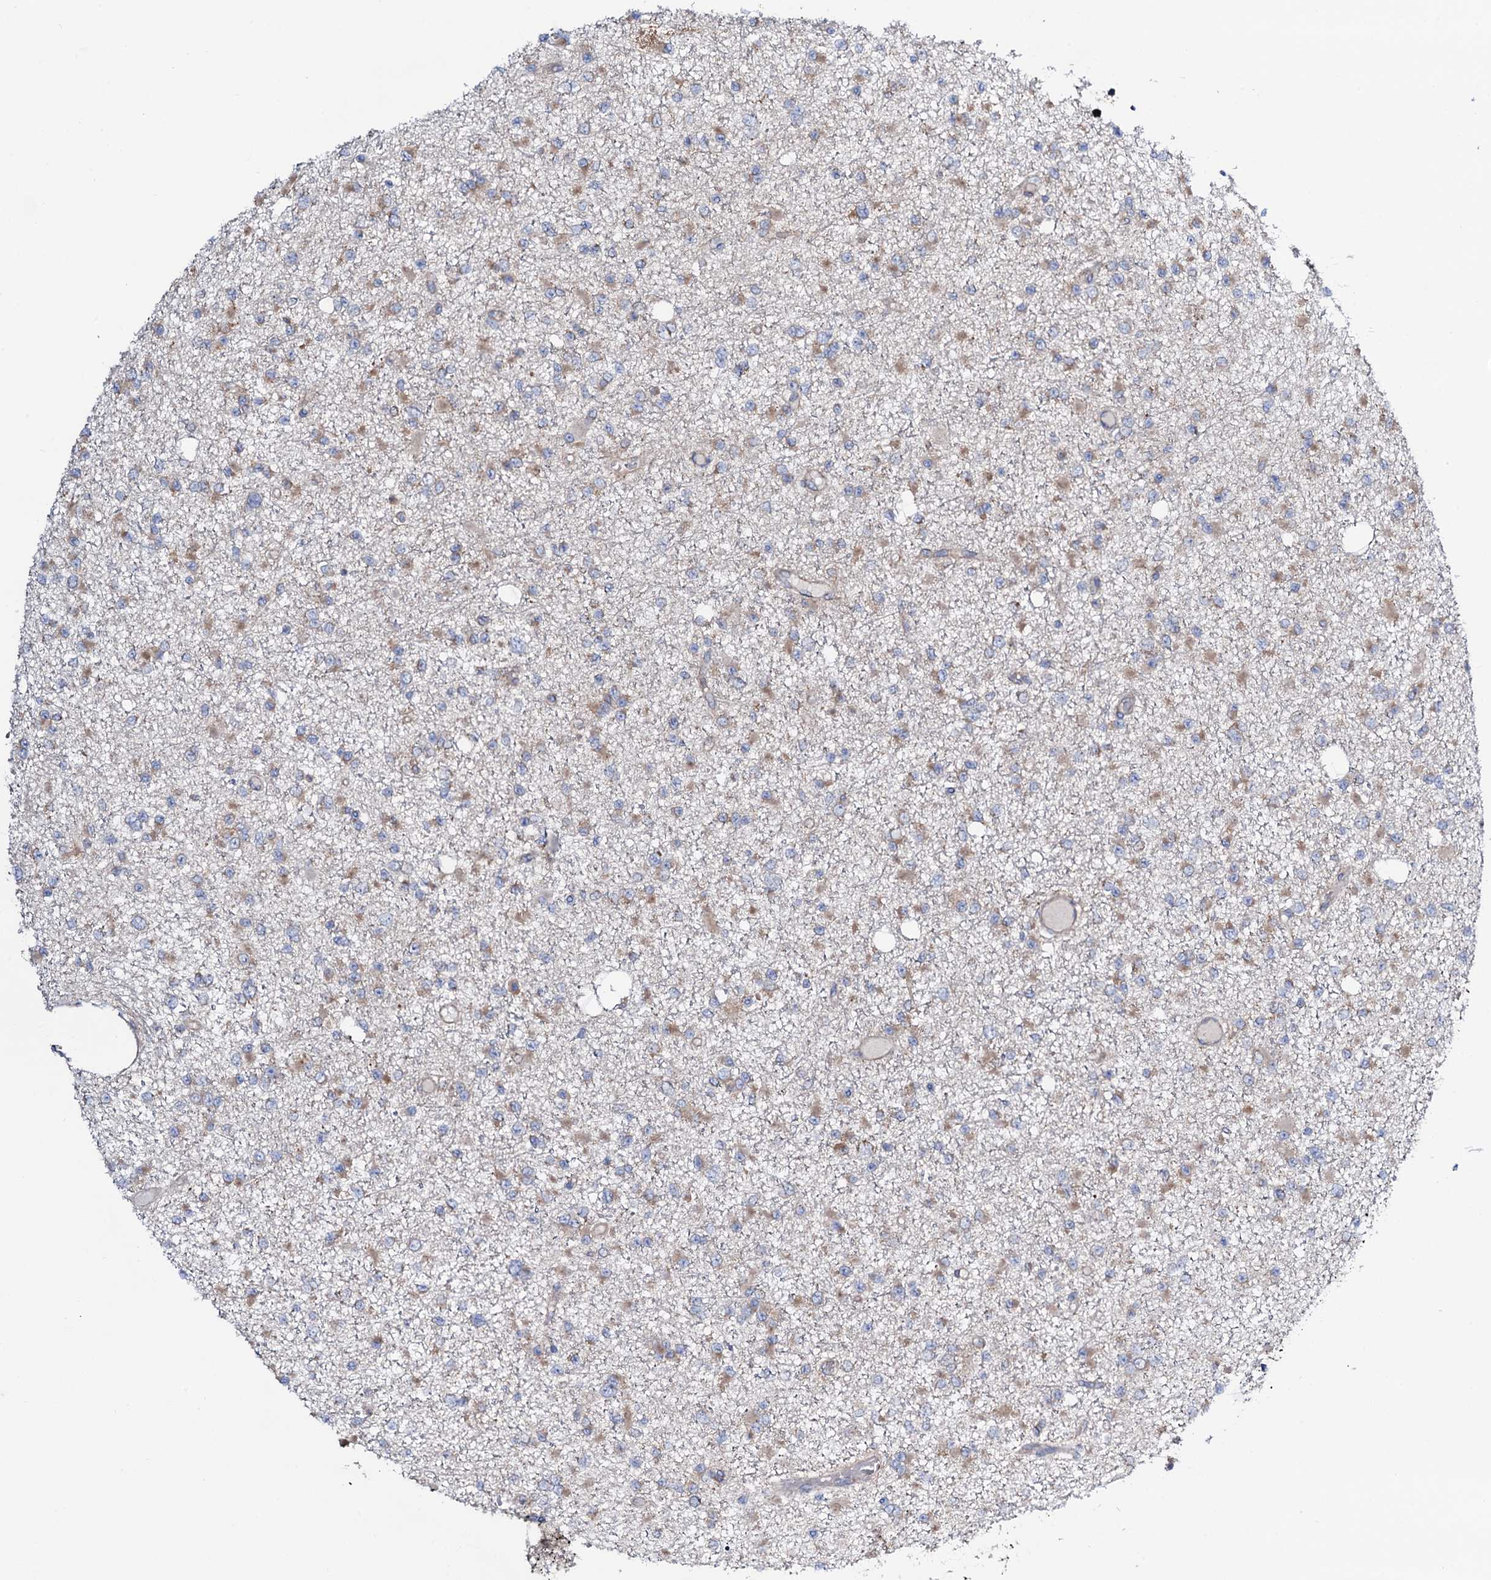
{"staining": {"intensity": "weak", "quantity": "25%-75%", "location": "cytoplasmic/membranous"}, "tissue": "glioma", "cell_type": "Tumor cells", "image_type": "cancer", "snomed": [{"axis": "morphology", "description": "Glioma, malignant, Low grade"}, {"axis": "topography", "description": "Brain"}], "caption": "A high-resolution histopathology image shows IHC staining of glioma, which reveals weak cytoplasmic/membranous positivity in about 25%-75% of tumor cells. The staining was performed using DAB (3,3'-diaminobenzidine) to visualize the protein expression in brown, while the nuclei were stained in blue with hematoxylin (Magnification: 20x).", "gene": "STARD13", "patient": {"sex": "female", "age": 22}}